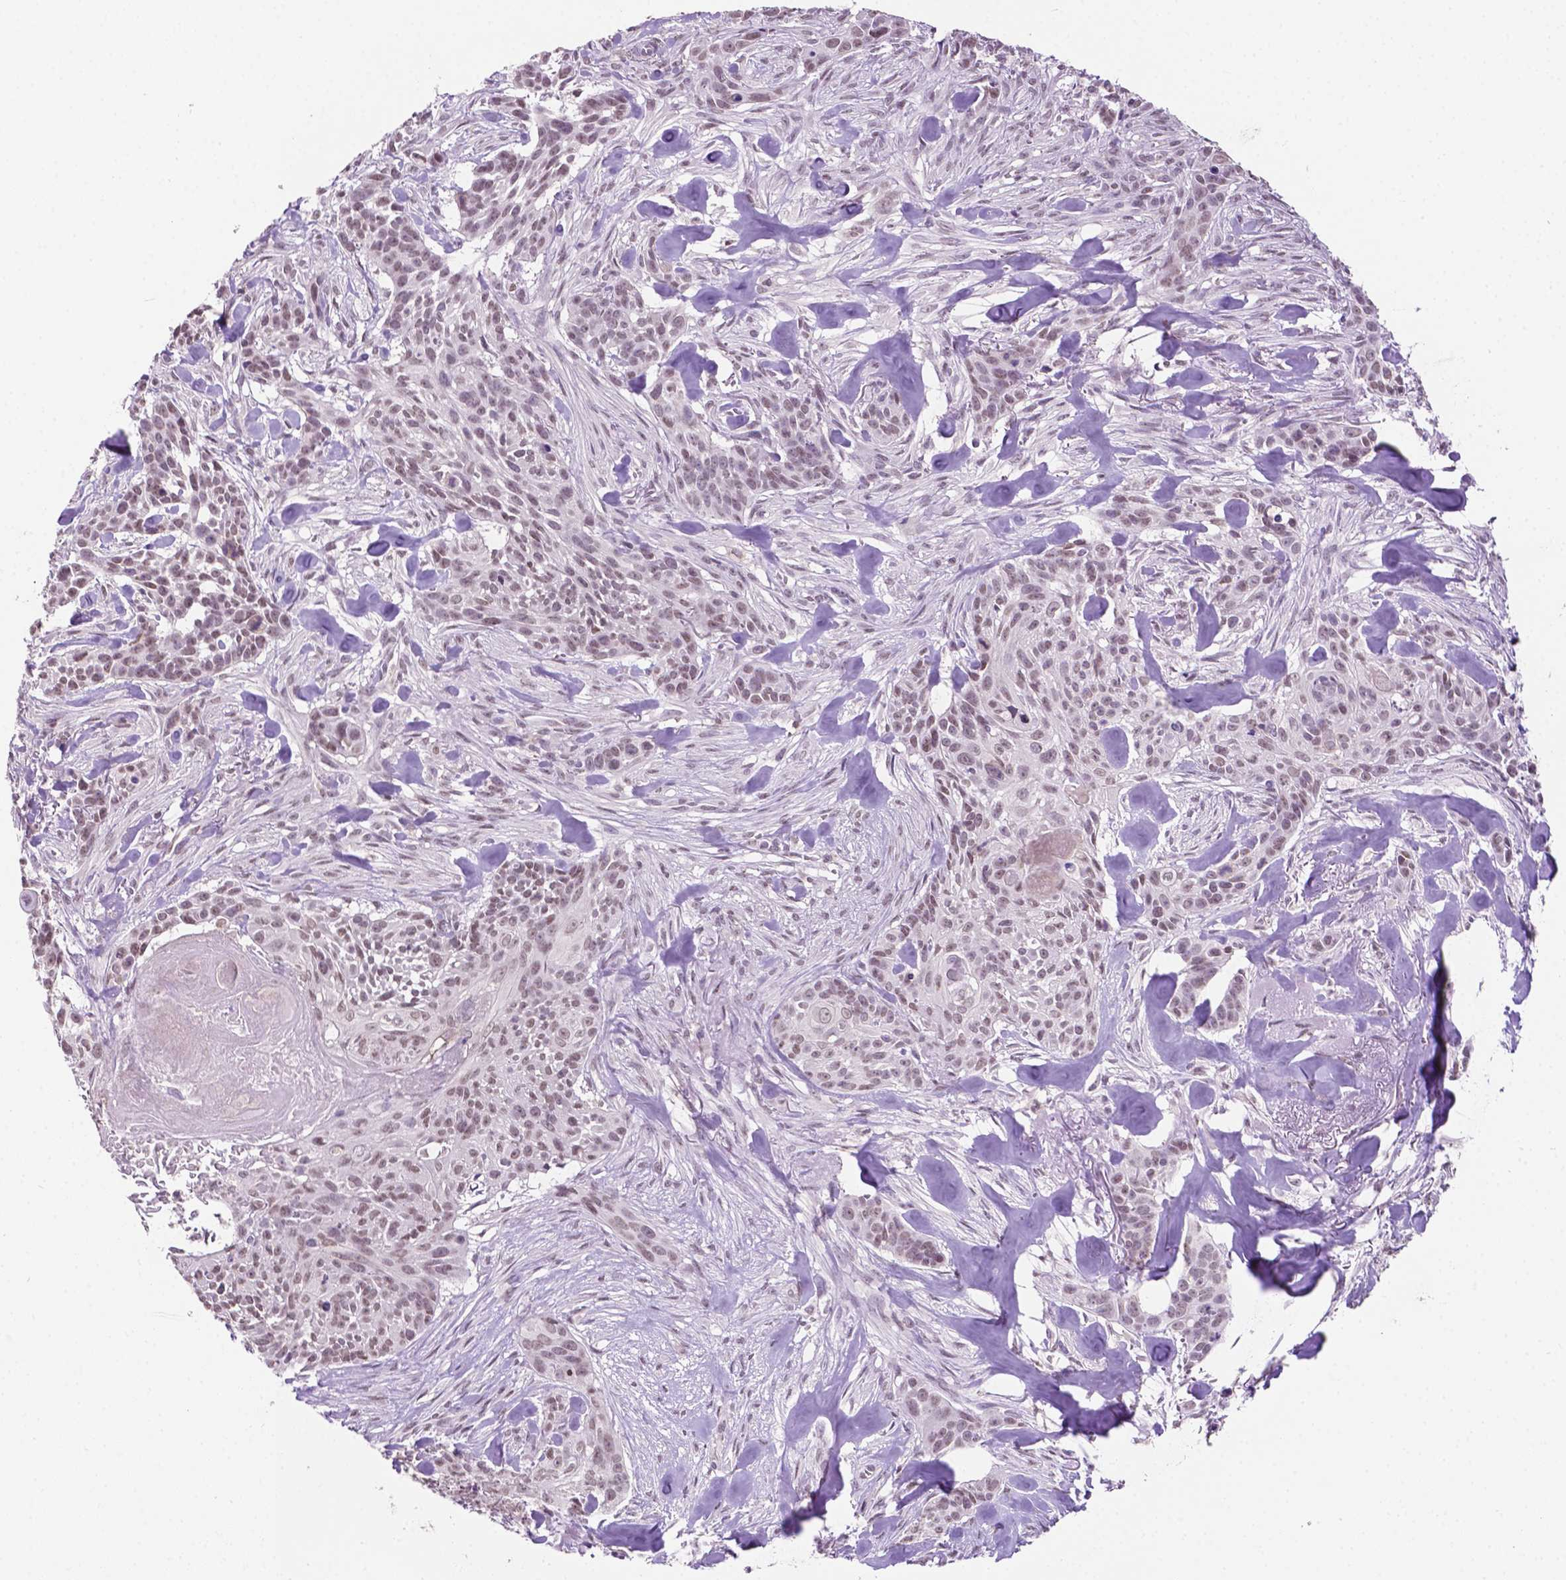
{"staining": {"intensity": "moderate", "quantity": ">75%", "location": "nuclear"}, "tissue": "skin cancer", "cell_type": "Tumor cells", "image_type": "cancer", "snomed": [{"axis": "morphology", "description": "Basal cell carcinoma"}, {"axis": "topography", "description": "Skin"}], "caption": "Moderate nuclear protein expression is appreciated in about >75% of tumor cells in skin cancer.", "gene": "PTPN6", "patient": {"sex": "male", "age": 87}}